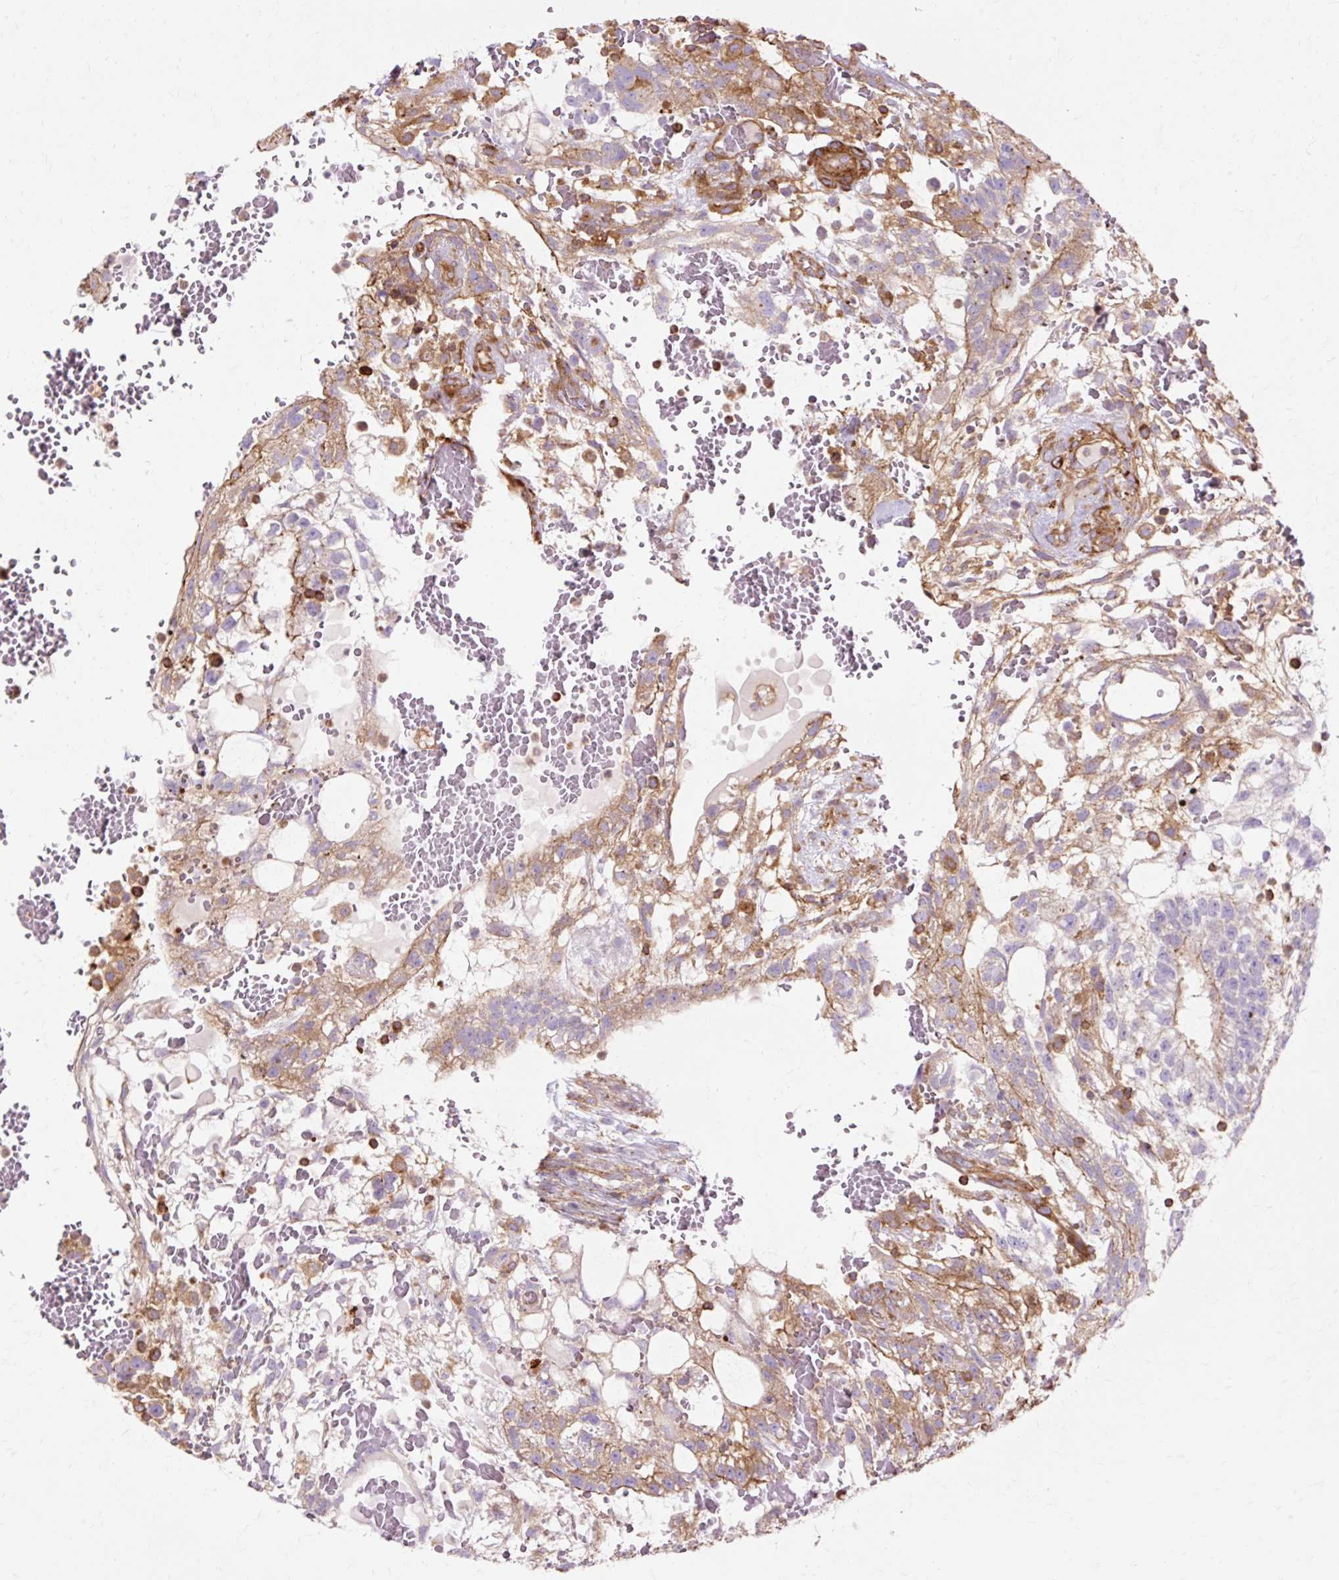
{"staining": {"intensity": "moderate", "quantity": "25%-75%", "location": "cytoplasmic/membranous"}, "tissue": "testis cancer", "cell_type": "Tumor cells", "image_type": "cancer", "snomed": [{"axis": "morphology", "description": "Normal tissue, NOS"}, {"axis": "morphology", "description": "Carcinoma, Embryonal, NOS"}, {"axis": "topography", "description": "Testis"}], "caption": "Human testis cancer stained with a brown dye shows moderate cytoplasmic/membranous positive positivity in approximately 25%-75% of tumor cells.", "gene": "TBC1D2B", "patient": {"sex": "male", "age": 32}}